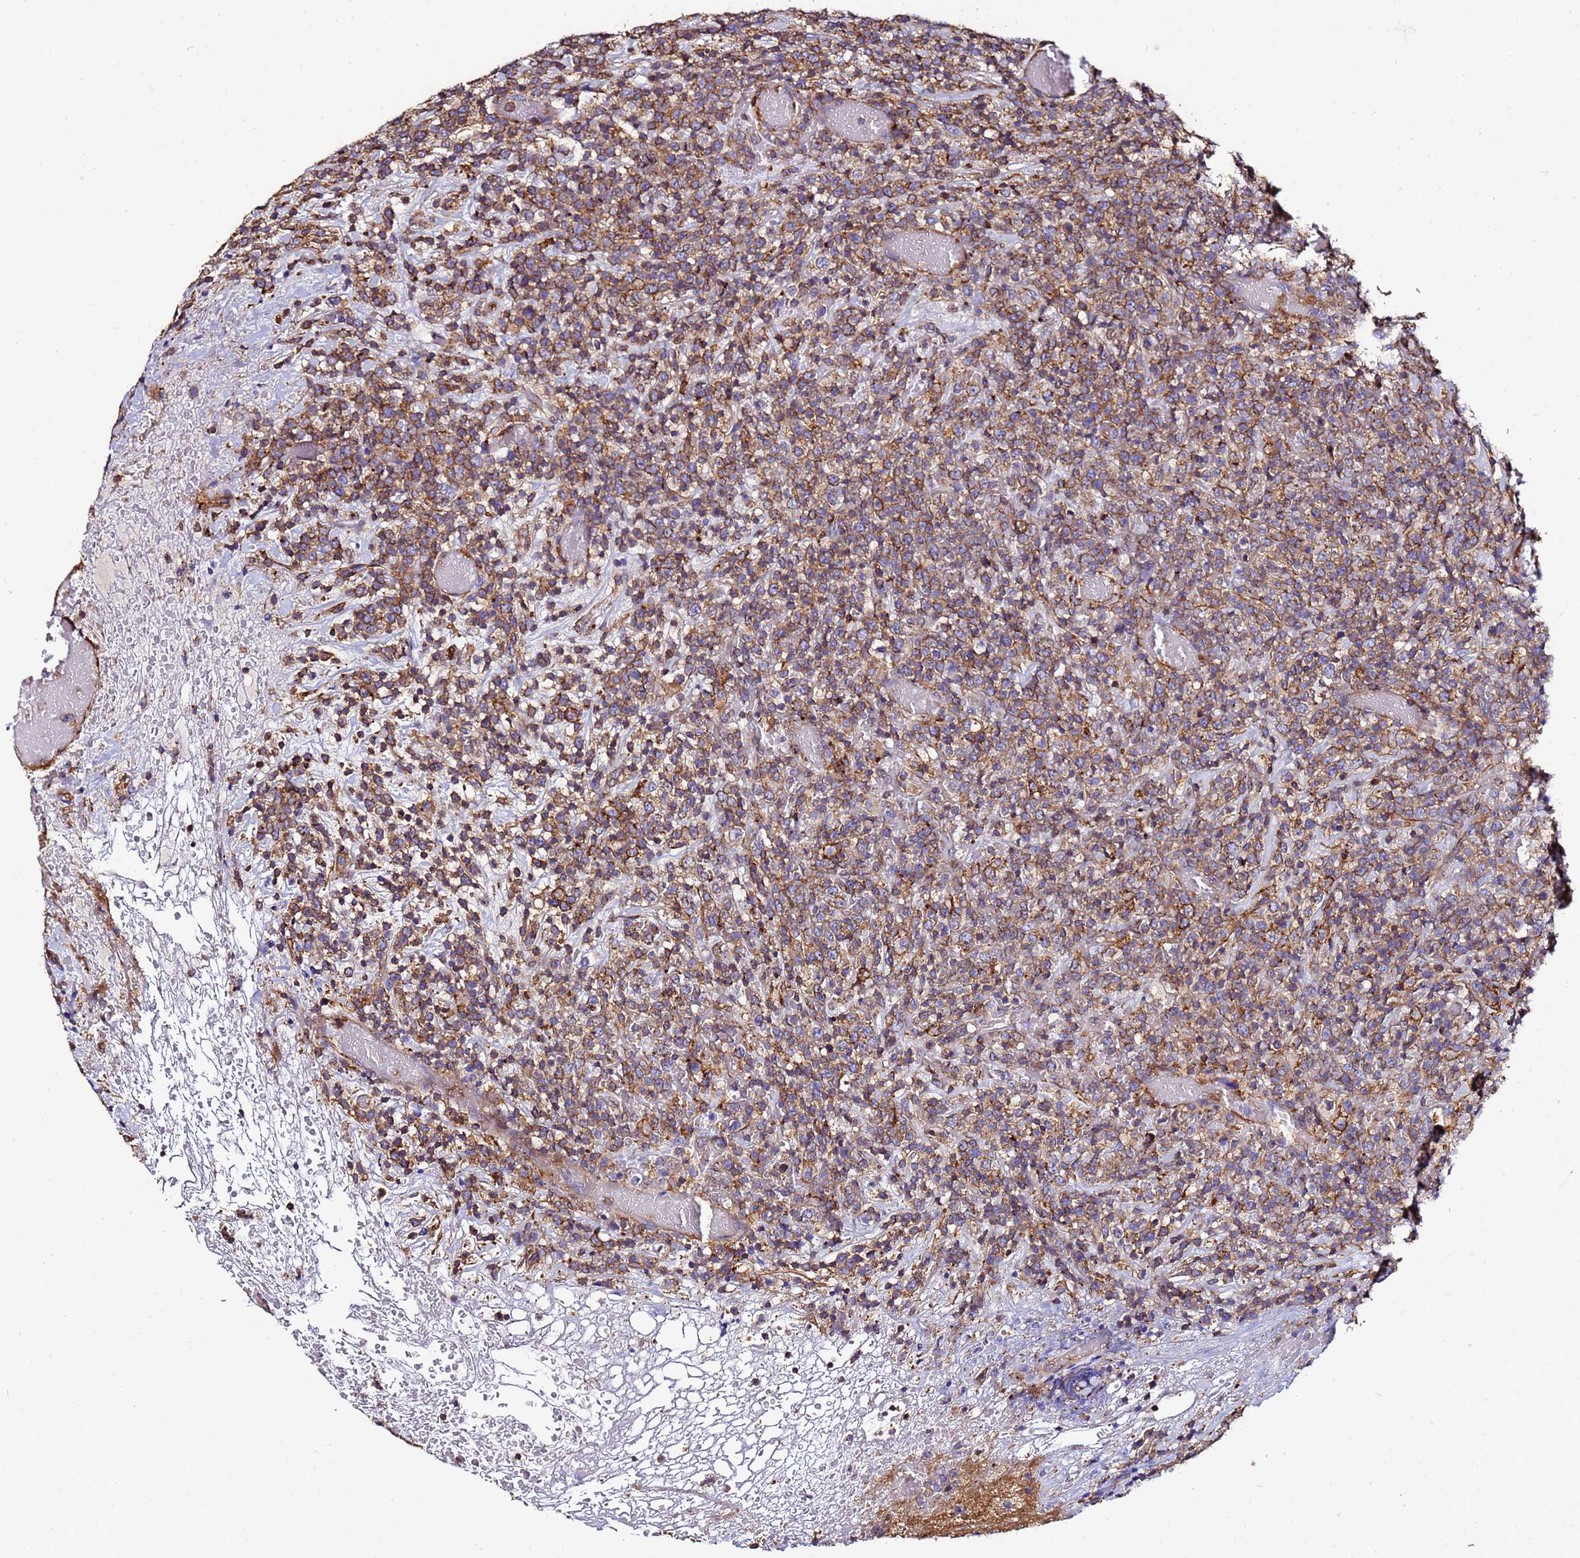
{"staining": {"intensity": "strong", "quantity": ">75%", "location": "cytoplasmic/membranous"}, "tissue": "lymphoma", "cell_type": "Tumor cells", "image_type": "cancer", "snomed": [{"axis": "morphology", "description": "Malignant lymphoma, non-Hodgkin's type, High grade"}, {"axis": "topography", "description": "Colon"}], "caption": "Lymphoma stained with DAB (3,3'-diaminobenzidine) immunohistochemistry (IHC) reveals high levels of strong cytoplasmic/membranous staining in approximately >75% of tumor cells. (brown staining indicates protein expression, while blue staining denotes nuclei).", "gene": "ACTB", "patient": {"sex": "female", "age": 53}}